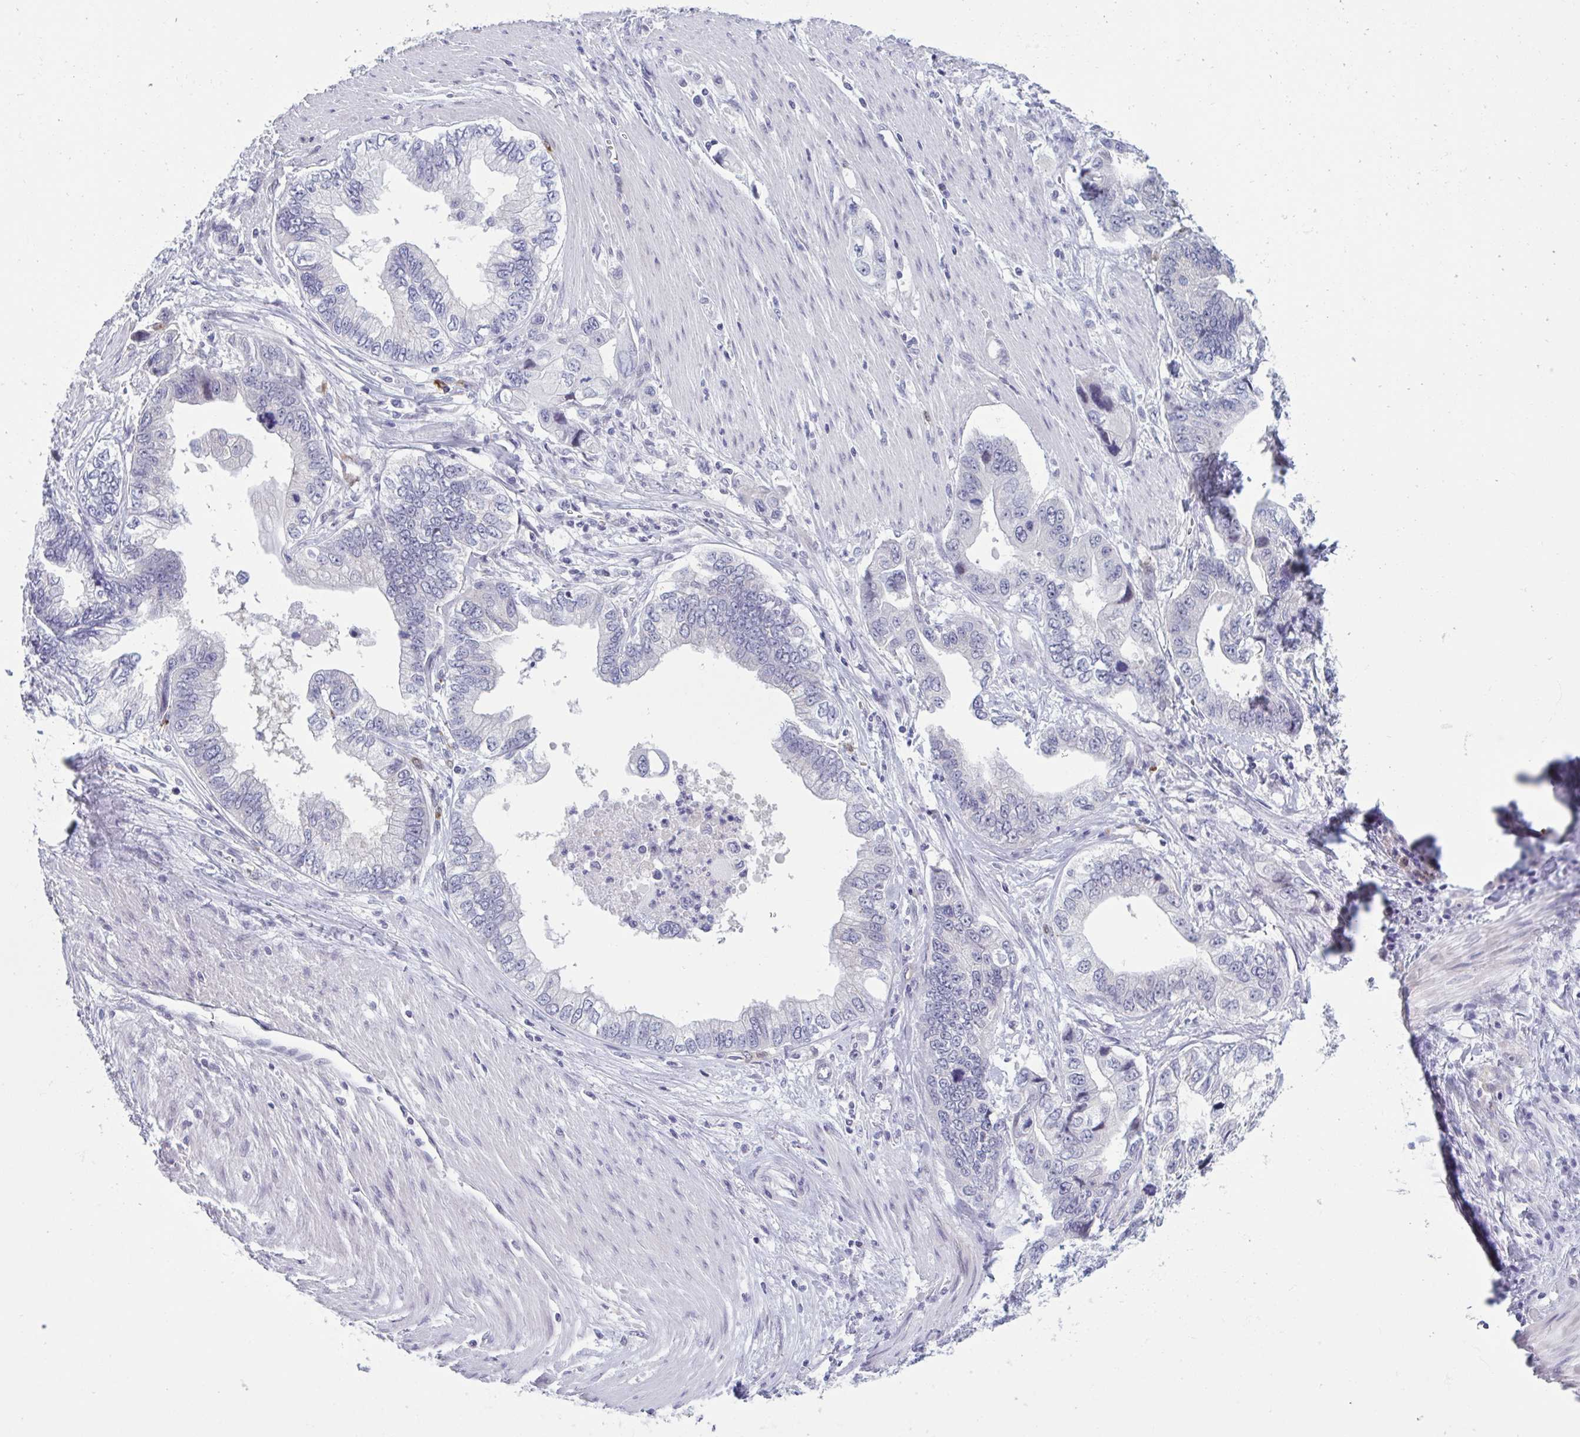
{"staining": {"intensity": "negative", "quantity": "none", "location": "none"}, "tissue": "stomach cancer", "cell_type": "Tumor cells", "image_type": "cancer", "snomed": [{"axis": "morphology", "description": "Adenocarcinoma, NOS"}, {"axis": "topography", "description": "Pancreas"}, {"axis": "topography", "description": "Stomach, upper"}], "caption": "A high-resolution photomicrograph shows immunohistochemistry staining of stomach cancer, which demonstrates no significant positivity in tumor cells. (Immunohistochemistry, brightfield microscopy, high magnification).", "gene": "HSD11B2", "patient": {"sex": "male", "age": 77}}